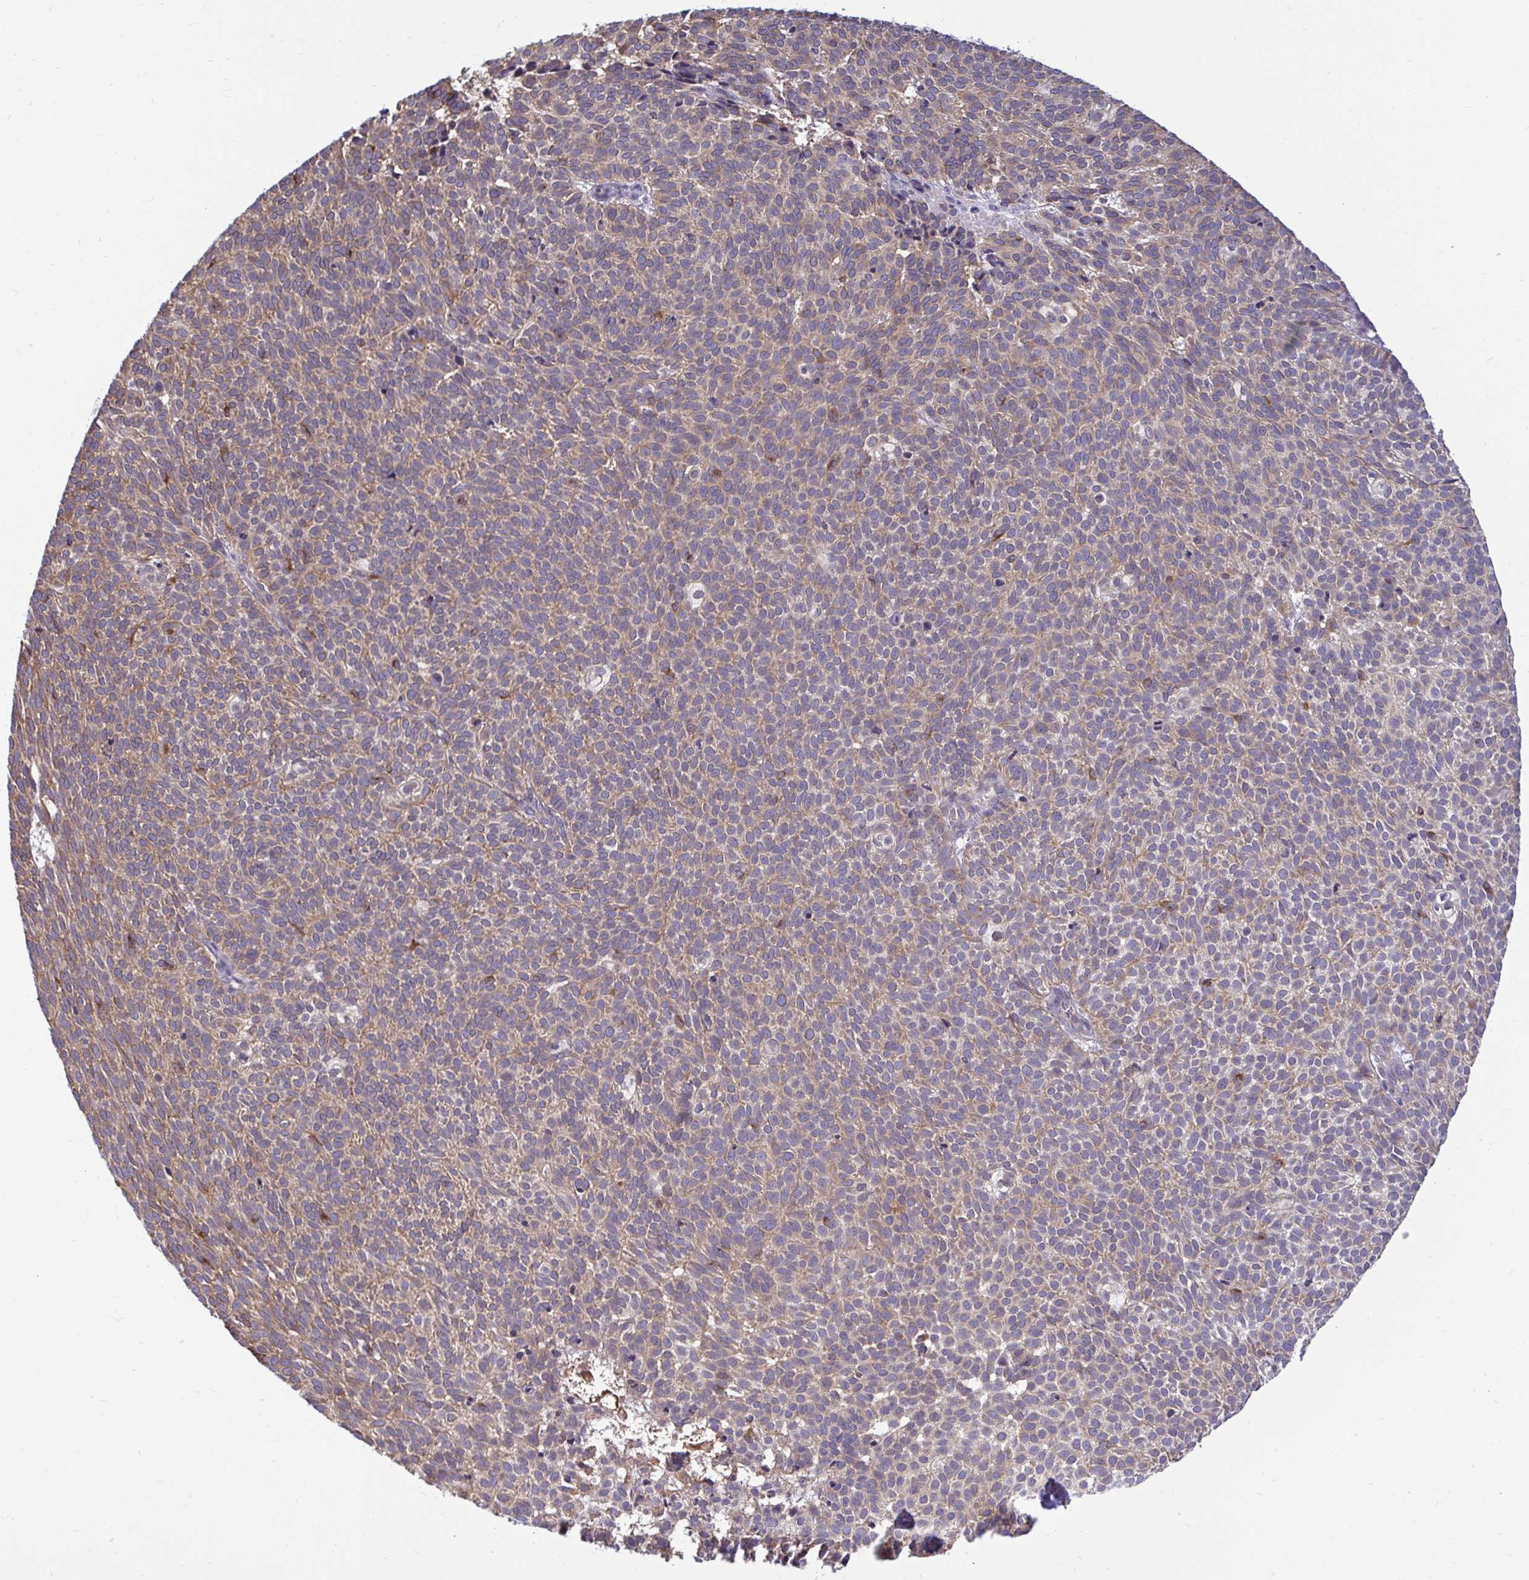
{"staining": {"intensity": "moderate", "quantity": ">75%", "location": "cytoplasmic/membranous"}, "tissue": "skin cancer", "cell_type": "Tumor cells", "image_type": "cancer", "snomed": [{"axis": "morphology", "description": "Basal cell carcinoma"}, {"axis": "topography", "description": "Skin"}], "caption": "Moderate cytoplasmic/membranous expression for a protein is present in about >75% of tumor cells of basal cell carcinoma (skin) using immunohistochemistry (IHC).", "gene": "VTI1B", "patient": {"sex": "male", "age": 63}}